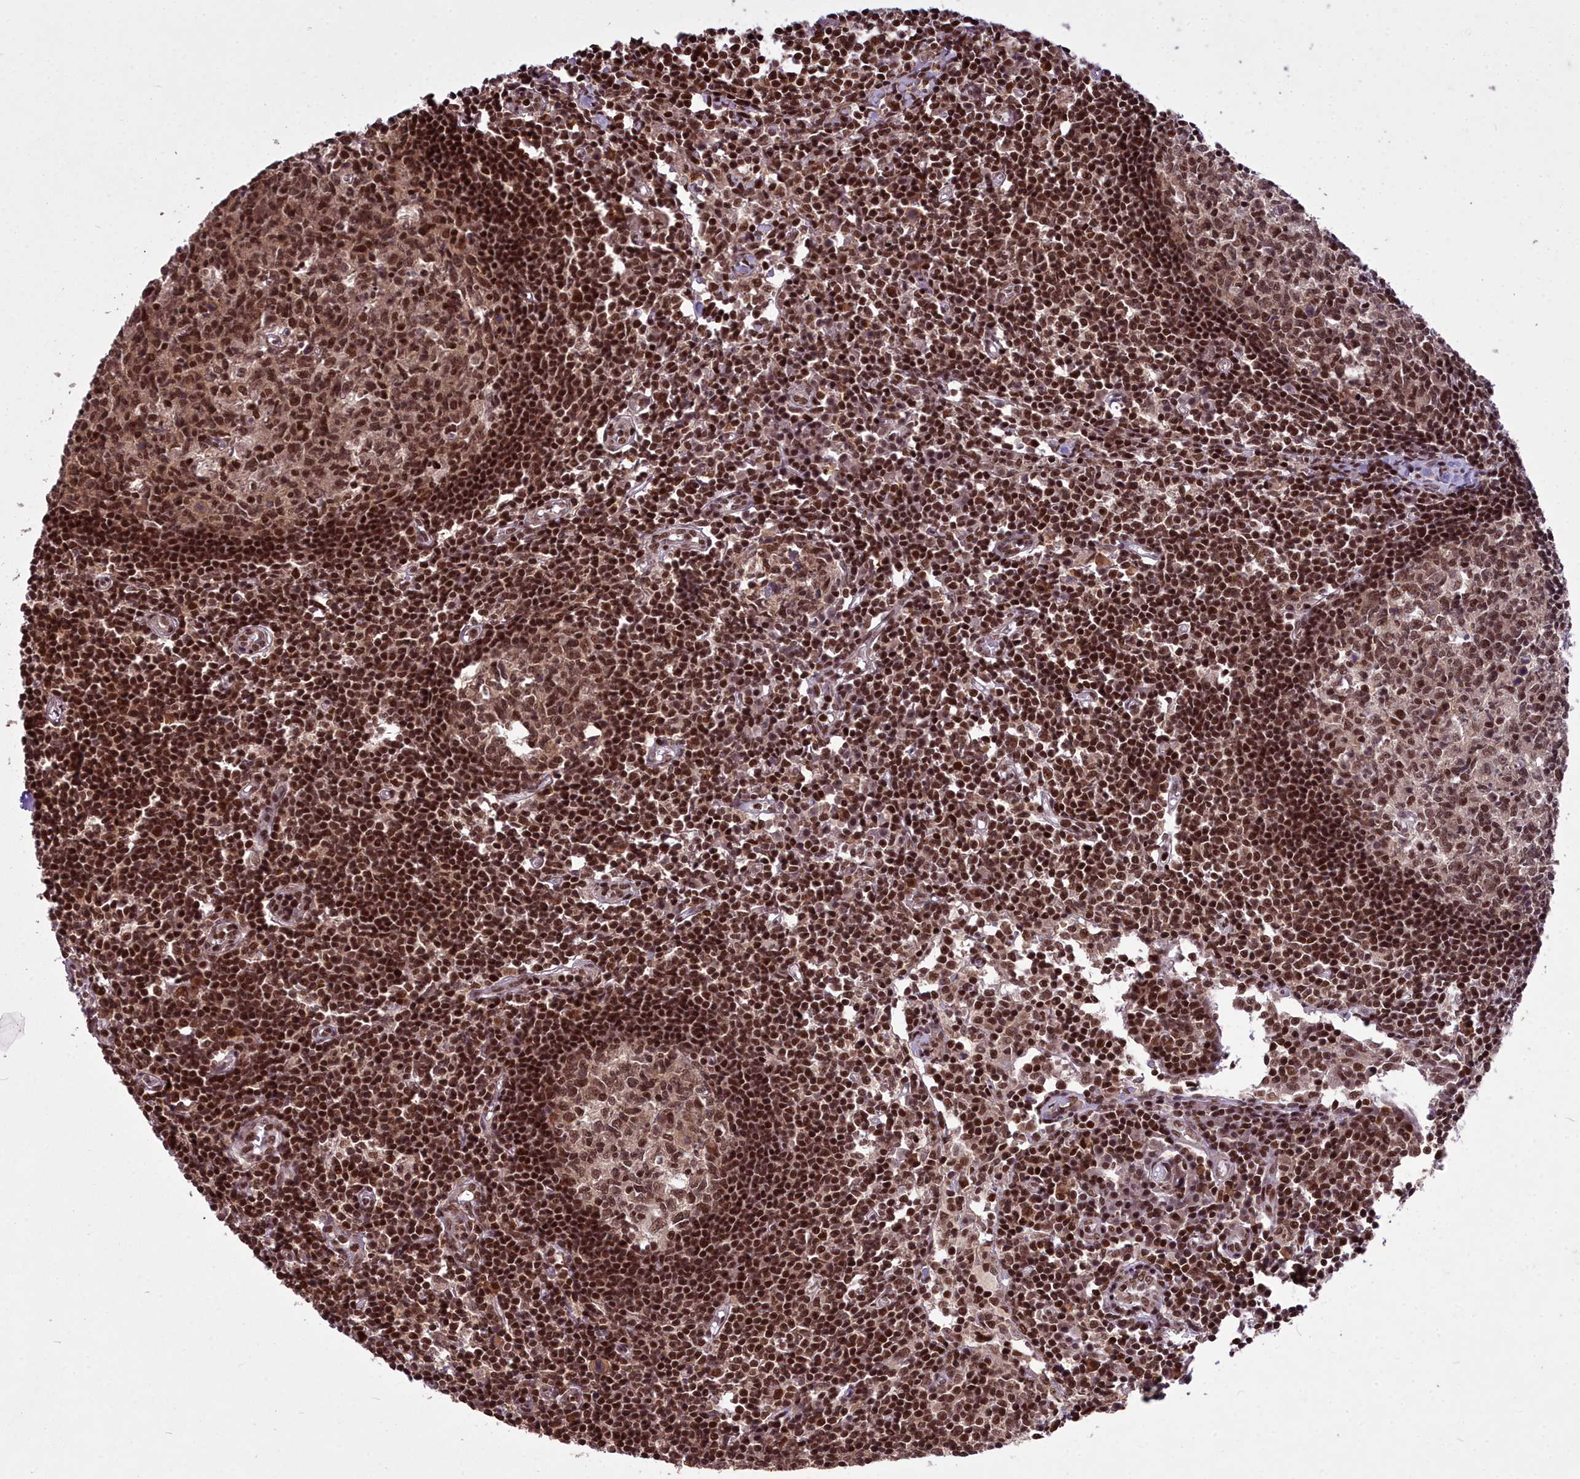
{"staining": {"intensity": "strong", "quantity": ">75%", "location": "nuclear"}, "tissue": "lymph node", "cell_type": "Germinal center cells", "image_type": "normal", "snomed": [{"axis": "morphology", "description": "Normal tissue, NOS"}, {"axis": "topography", "description": "Lymph node"}], "caption": "Protein staining of unremarkable lymph node reveals strong nuclear positivity in approximately >75% of germinal center cells. The protein of interest is stained brown, and the nuclei are stained in blue (DAB (3,3'-diaminobenzidine) IHC with brightfield microscopy, high magnification).", "gene": "GMEB1", "patient": {"sex": "female", "age": 55}}